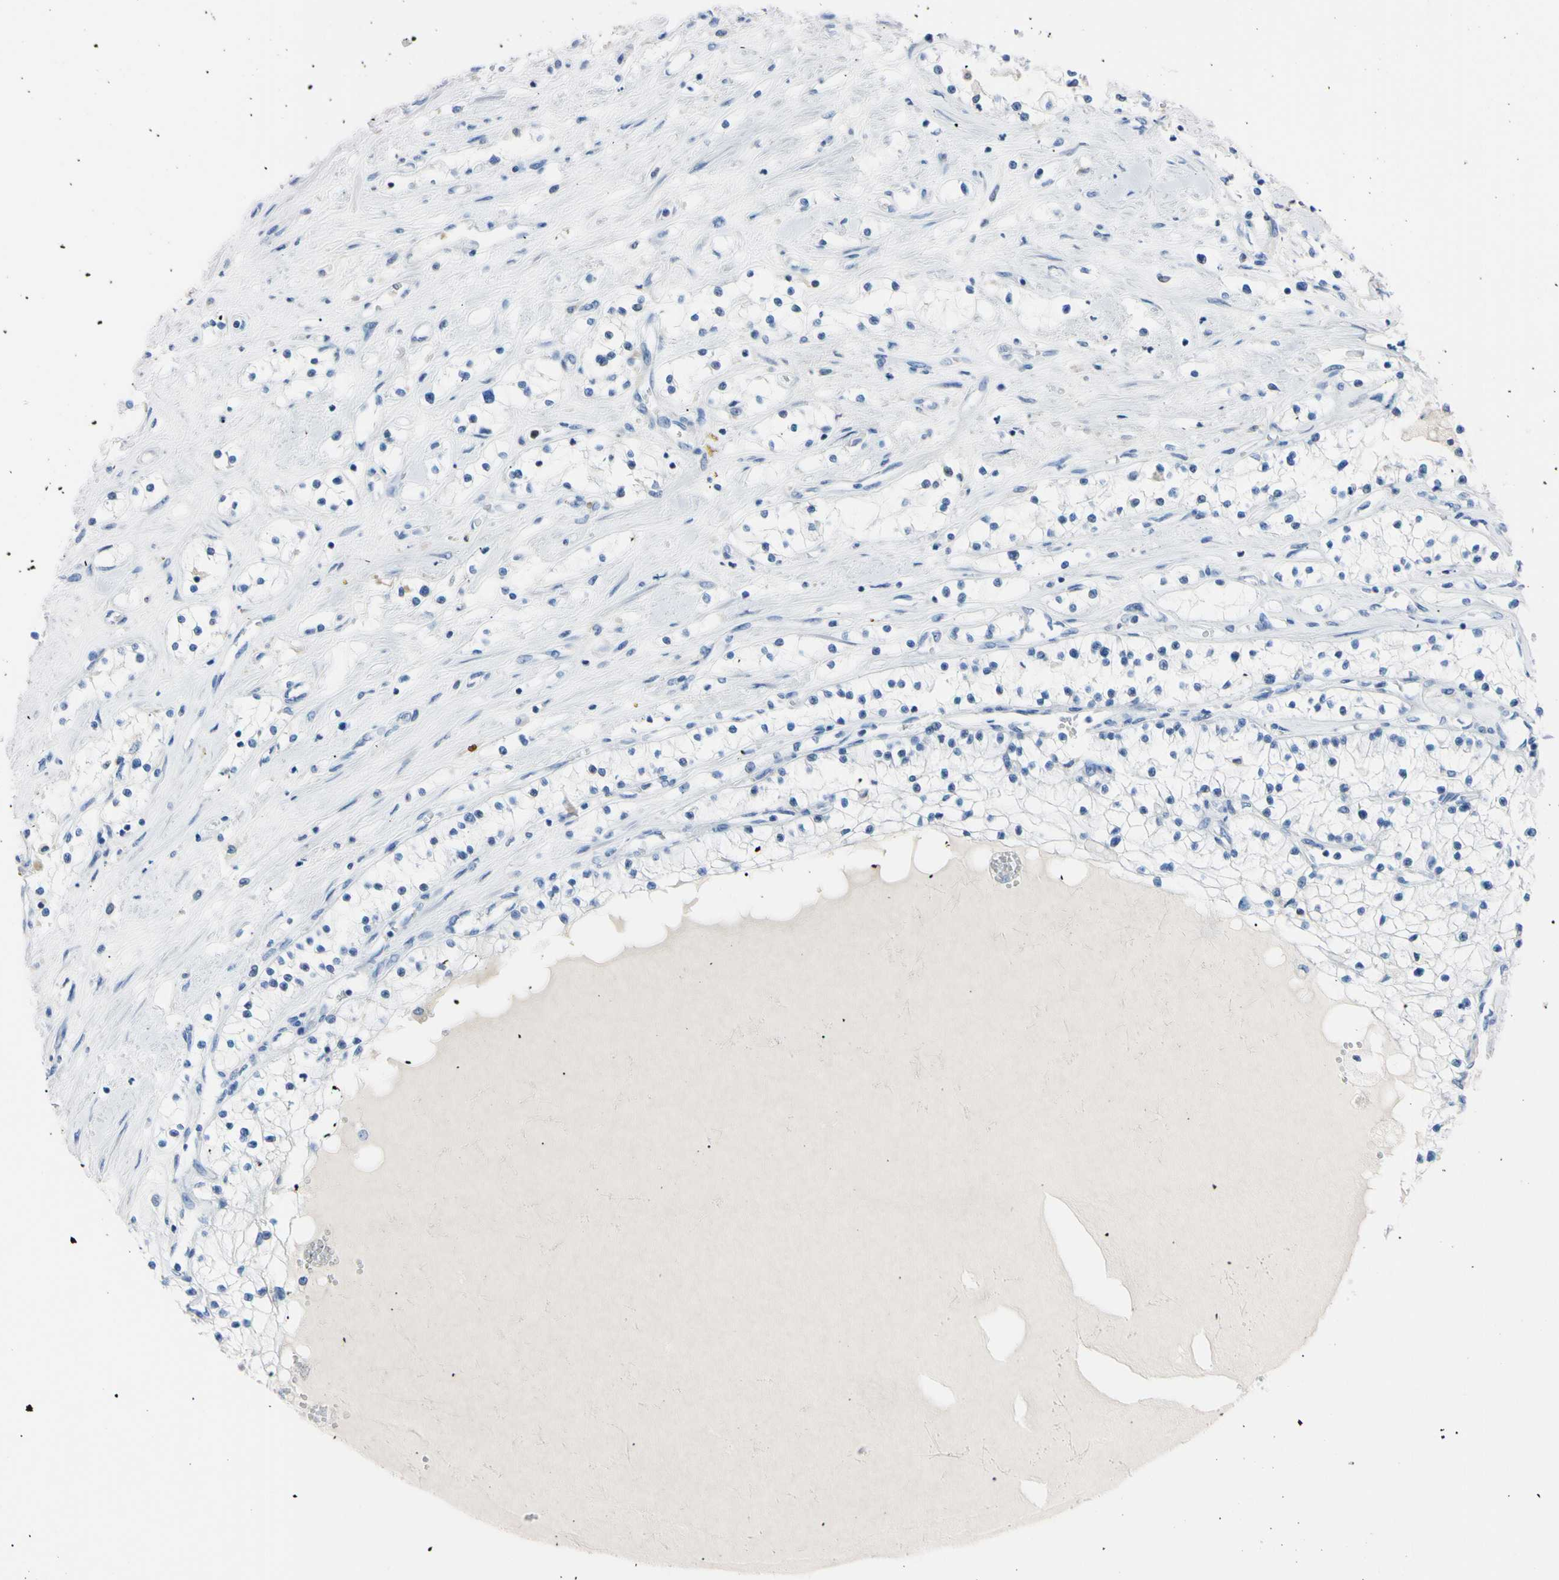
{"staining": {"intensity": "negative", "quantity": "none", "location": "none"}, "tissue": "renal cancer", "cell_type": "Tumor cells", "image_type": "cancer", "snomed": [{"axis": "morphology", "description": "Adenocarcinoma, NOS"}, {"axis": "topography", "description": "Kidney"}], "caption": "Renal adenocarcinoma was stained to show a protein in brown. There is no significant positivity in tumor cells.", "gene": "NCF4", "patient": {"sex": "male", "age": 68}}